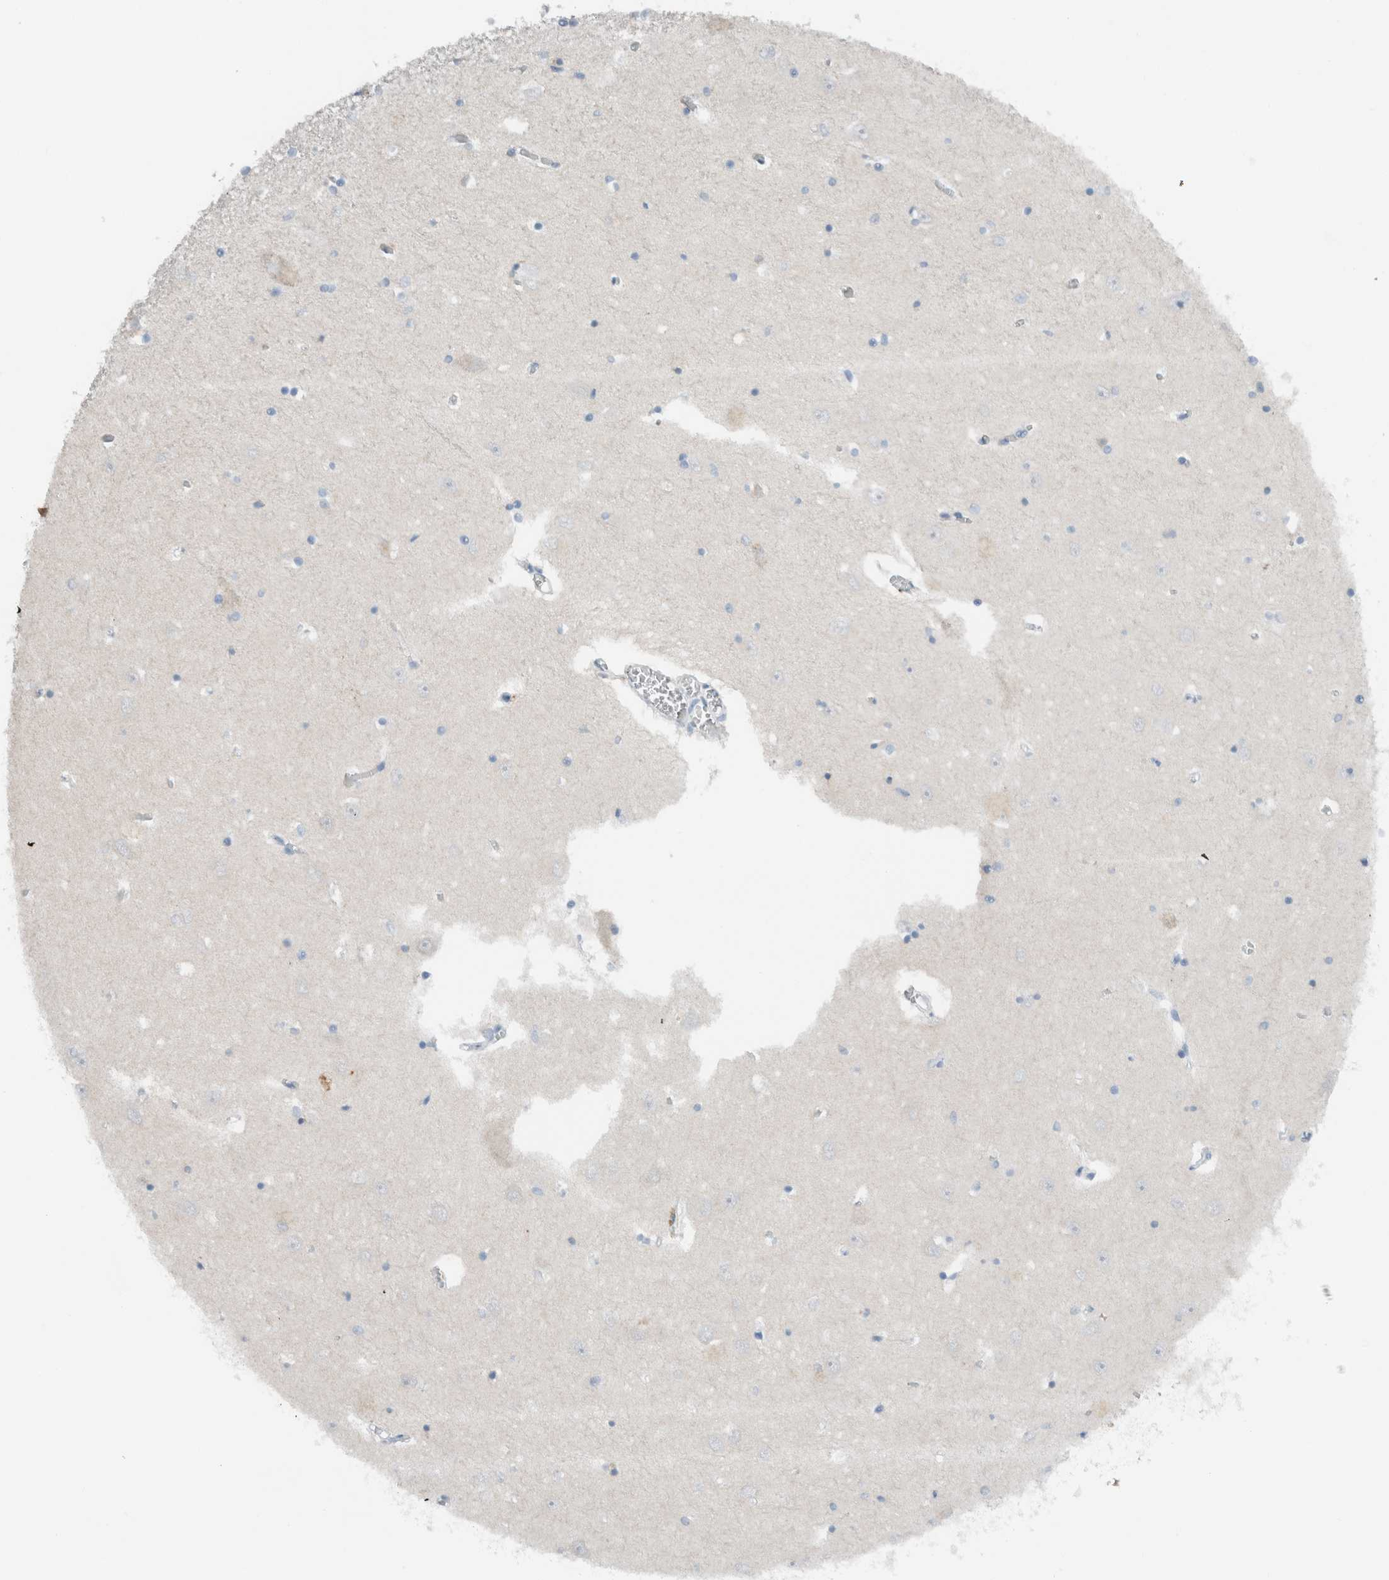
{"staining": {"intensity": "negative", "quantity": "none", "location": "none"}, "tissue": "hippocampus", "cell_type": "Glial cells", "image_type": "normal", "snomed": [{"axis": "morphology", "description": "Normal tissue, NOS"}, {"axis": "topography", "description": "Hippocampus"}], "caption": "Immunohistochemistry (IHC) micrograph of benign human hippocampus stained for a protein (brown), which shows no staining in glial cells.", "gene": "DUOX1", "patient": {"sex": "male", "age": 70}}